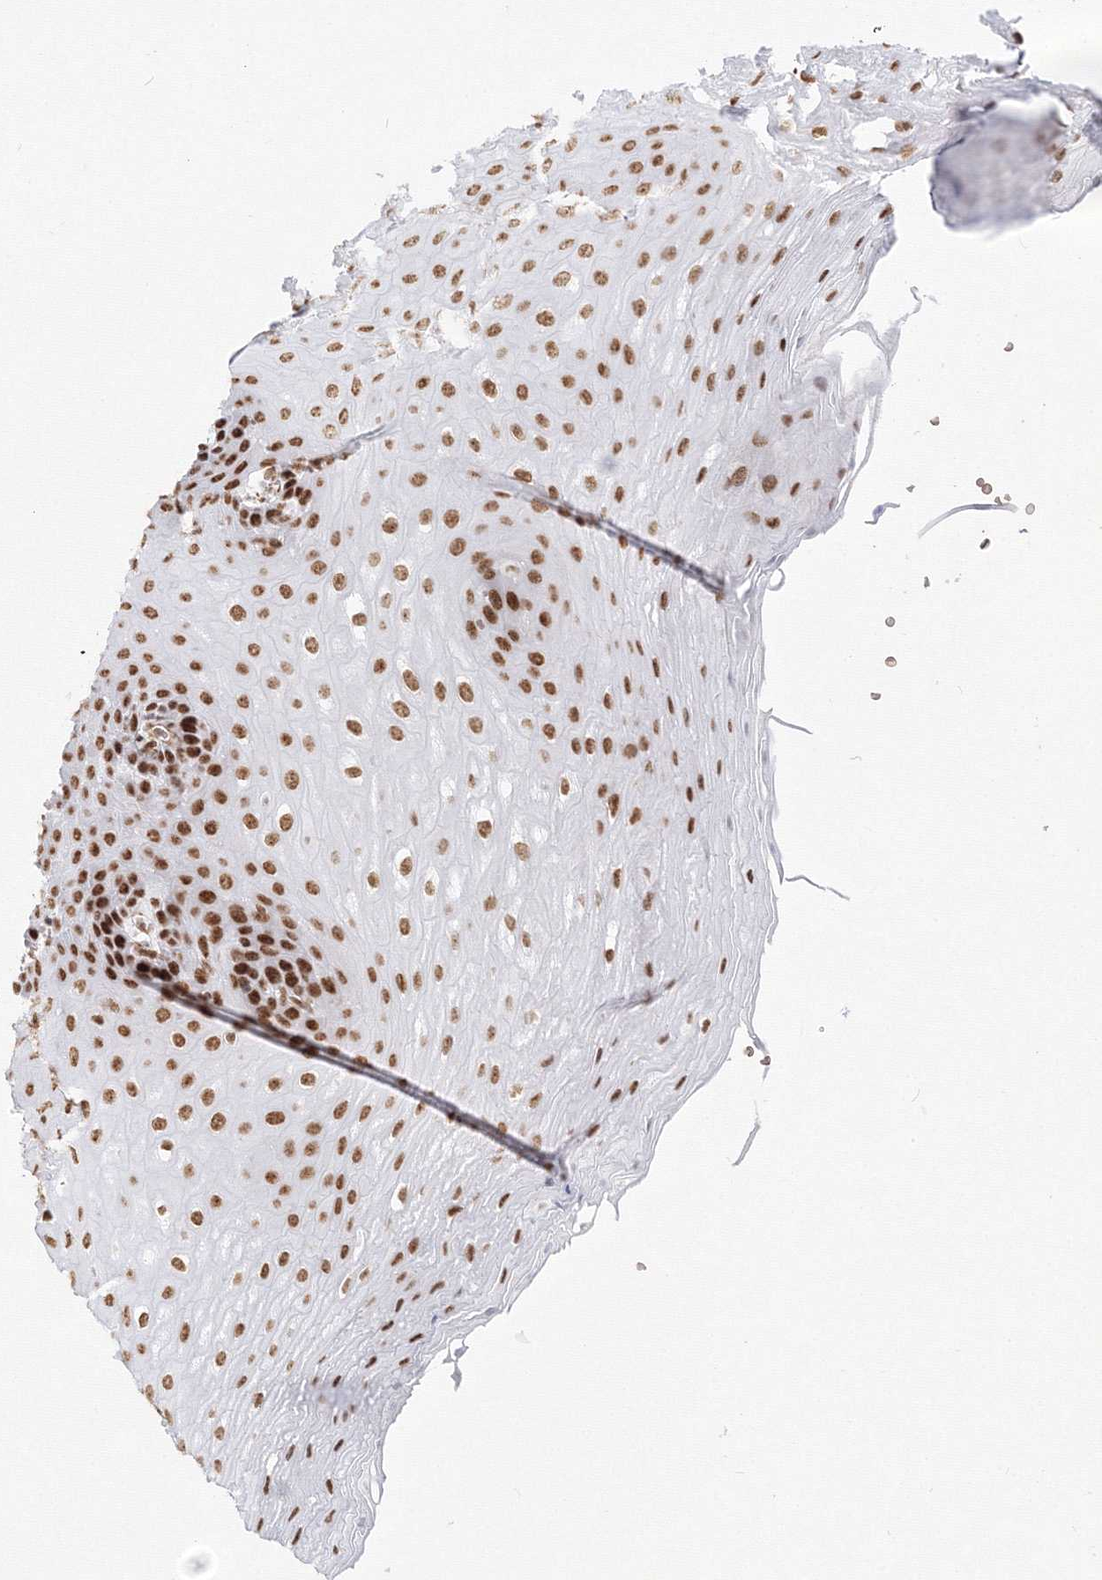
{"staining": {"intensity": "moderate", "quantity": ">75%", "location": "nuclear"}, "tissue": "esophagus", "cell_type": "Squamous epithelial cells", "image_type": "normal", "snomed": [{"axis": "morphology", "description": "Normal tissue, NOS"}, {"axis": "topography", "description": "Esophagus"}], "caption": "Squamous epithelial cells reveal moderate nuclear staining in approximately >75% of cells in normal esophagus. The staining is performed using DAB brown chromogen to label protein expression. The nuclei are counter-stained blue using hematoxylin.", "gene": "ZNF638", "patient": {"sex": "female", "age": 66}}